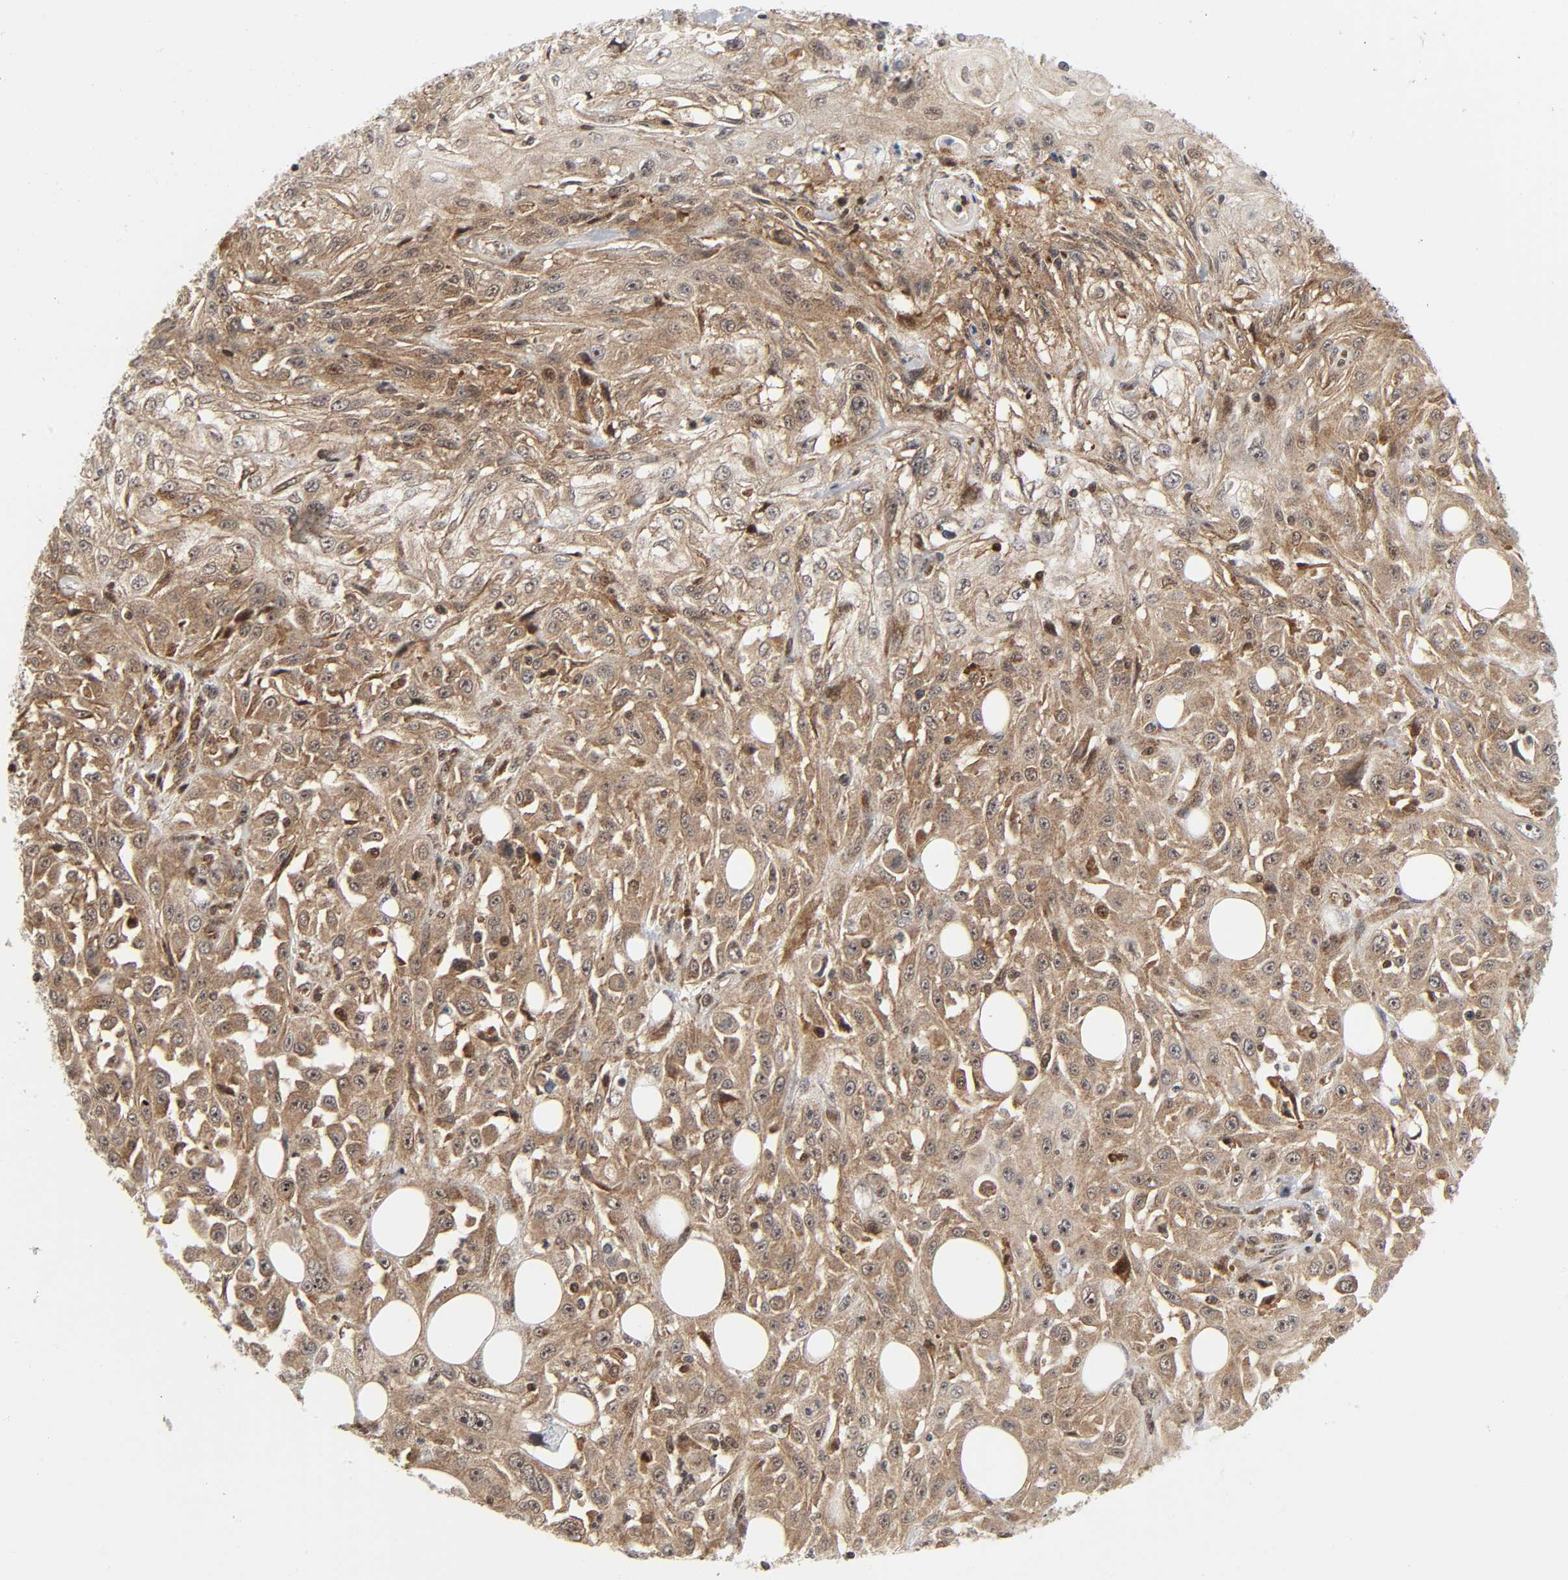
{"staining": {"intensity": "moderate", "quantity": "<25%", "location": "cytoplasmic/membranous"}, "tissue": "skin cancer", "cell_type": "Tumor cells", "image_type": "cancer", "snomed": [{"axis": "morphology", "description": "Squamous cell carcinoma, NOS"}, {"axis": "topography", "description": "Skin"}], "caption": "IHC (DAB) staining of human squamous cell carcinoma (skin) reveals moderate cytoplasmic/membranous protein positivity in about <25% of tumor cells. The staining is performed using DAB (3,3'-diaminobenzidine) brown chromogen to label protein expression. The nuclei are counter-stained blue using hematoxylin.", "gene": "MAPK1", "patient": {"sex": "male", "age": 75}}